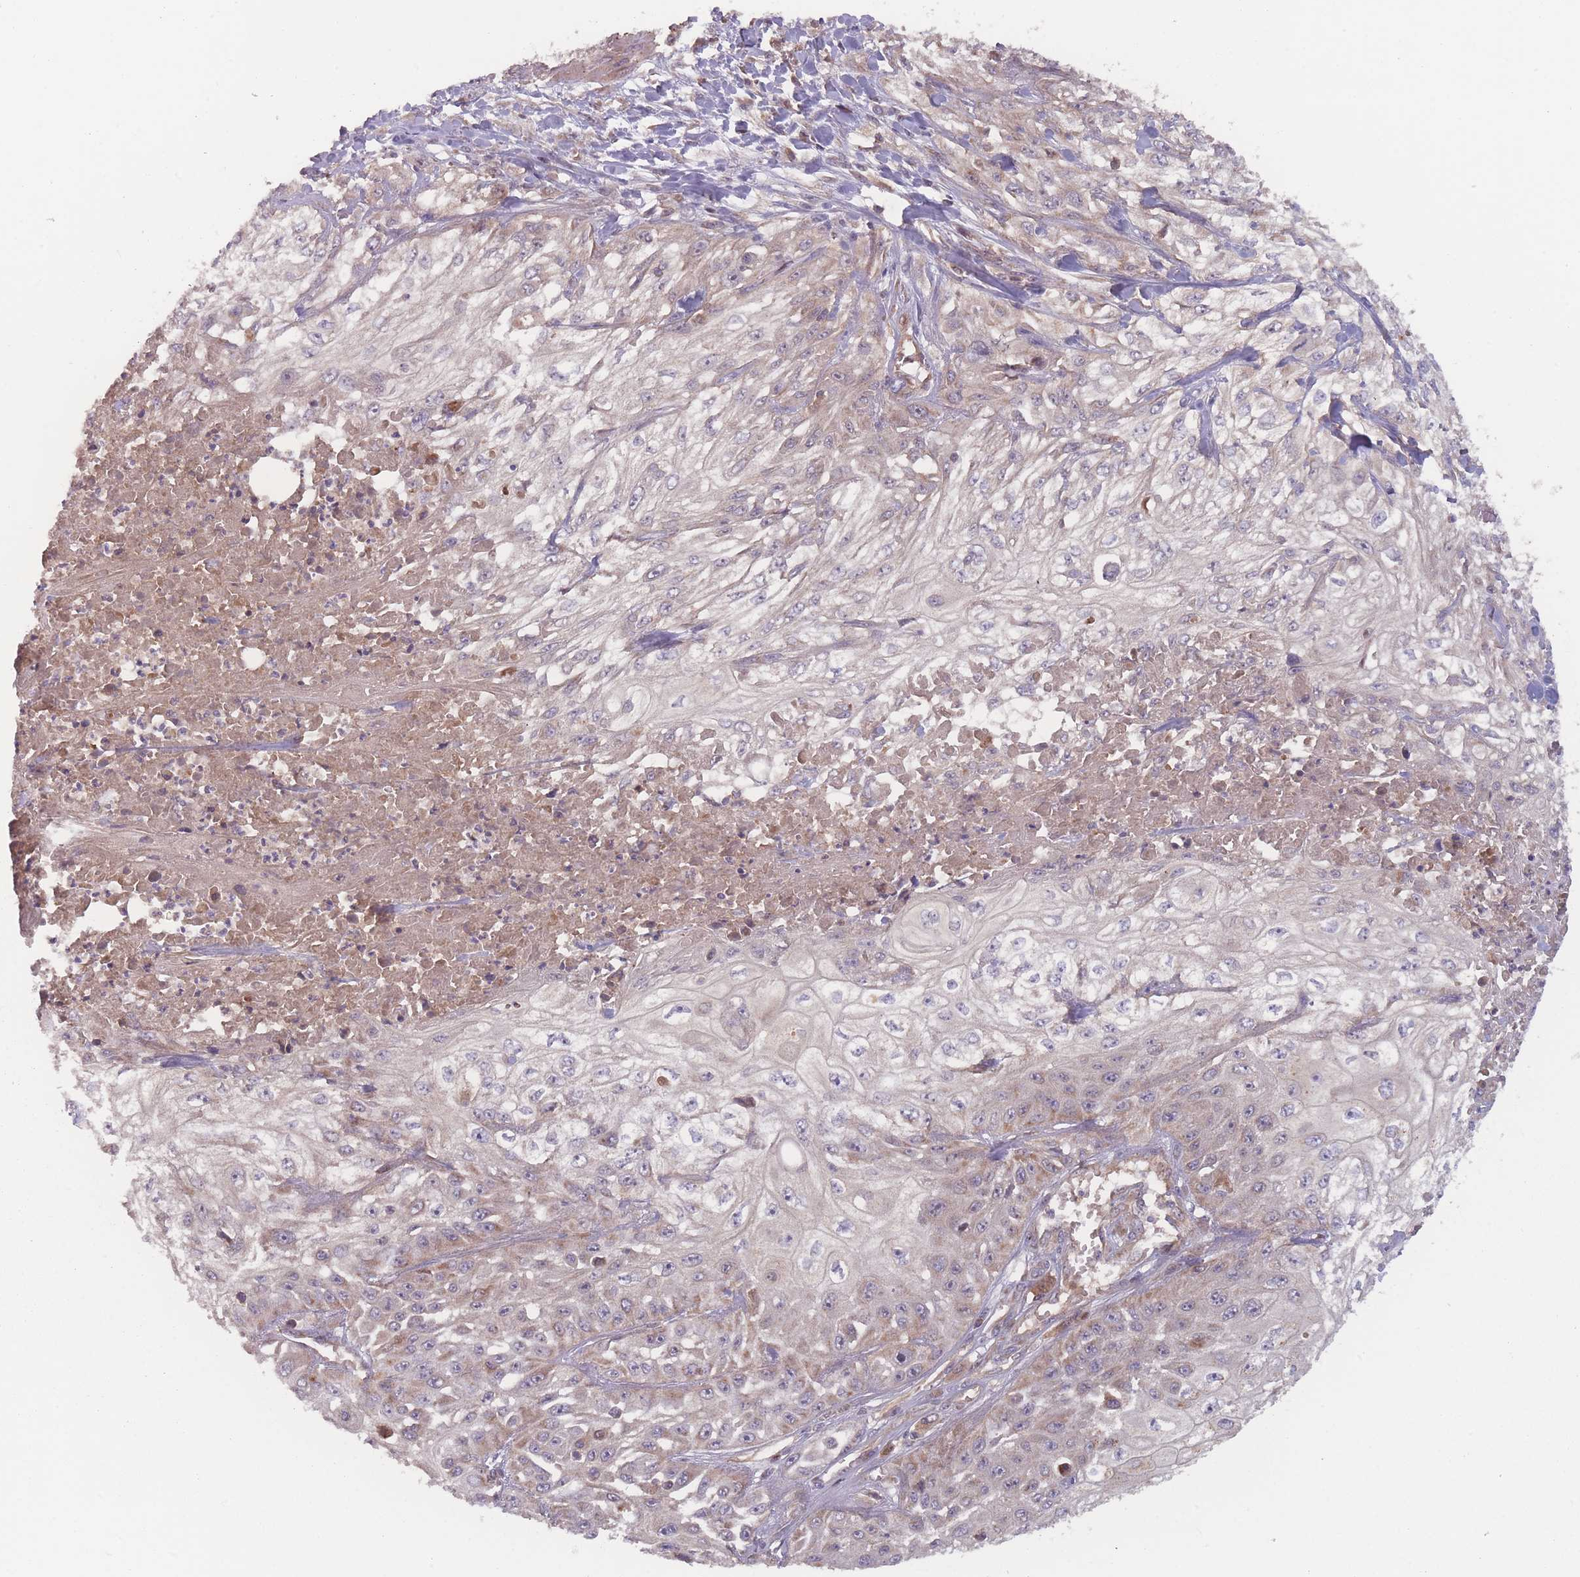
{"staining": {"intensity": "weak", "quantity": ">75%", "location": "cytoplasmic/membranous"}, "tissue": "skin cancer", "cell_type": "Tumor cells", "image_type": "cancer", "snomed": [{"axis": "morphology", "description": "Squamous cell carcinoma, NOS"}, {"axis": "morphology", "description": "Squamous cell carcinoma, metastatic, NOS"}, {"axis": "topography", "description": "Skin"}, {"axis": "topography", "description": "Lymph node"}], "caption": "Protein expression analysis of metastatic squamous cell carcinoma (skin) displays weak cytoplasmic/membranous expression in approximately >75% of tumor cells.", "gene": "ATP5MG", "patient": {"sex": "male", "age": 75}}